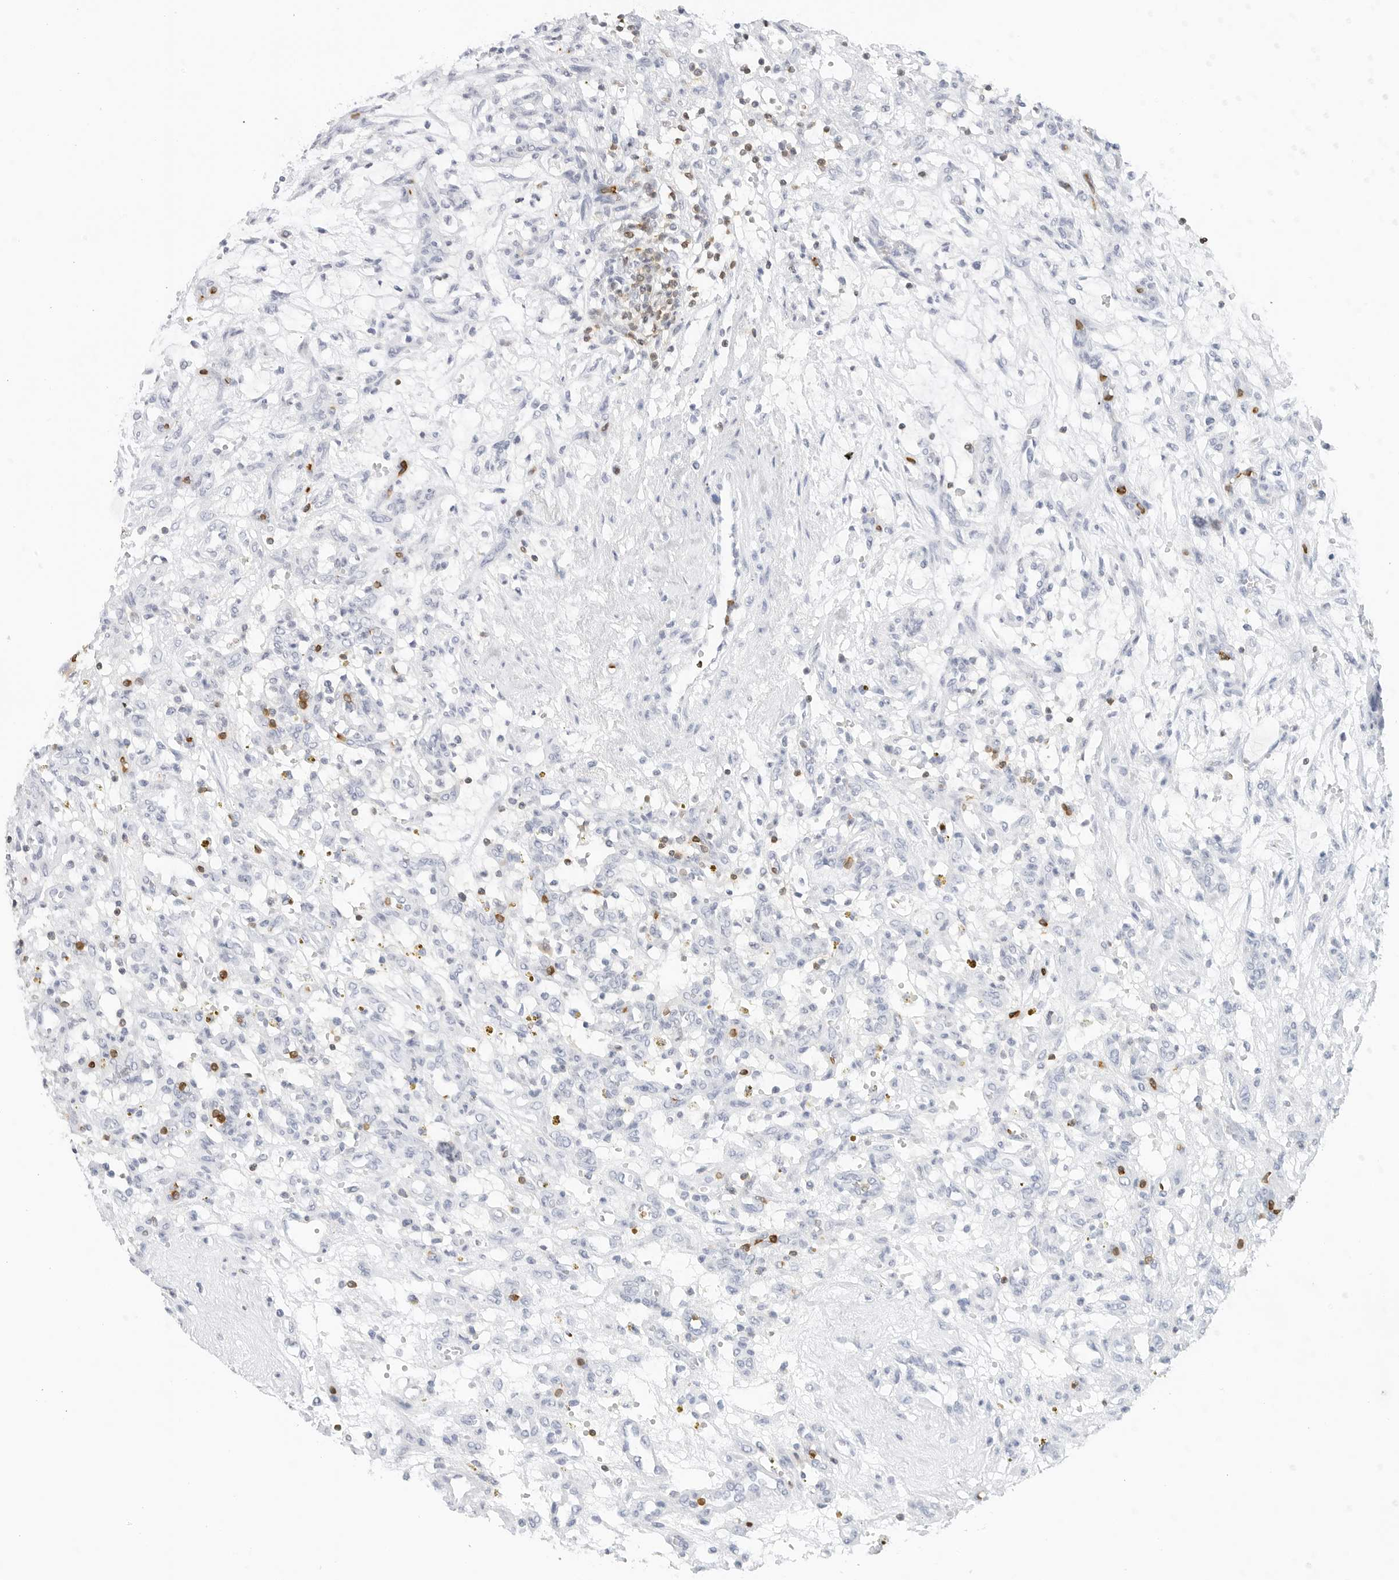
{"staining": {"intensity": "negative", "quantity": "none", "location": "none"}, "tissue": "renal cancer", "cell_type": "Tumor cells", "image_type": "cancer", "snomed": [{"axis": "morphology", "description": "Adenocarcinoma, NOS"}, {"axis": "topography", "description": "Kidney"}], "caption": "Human renal cancer (adenocarcinoma) stained for a protein using IHC displays no positivity in tumor cells.", "gene": "SLC9A3R1", "patient": {"sex": "female", "age": 57}}